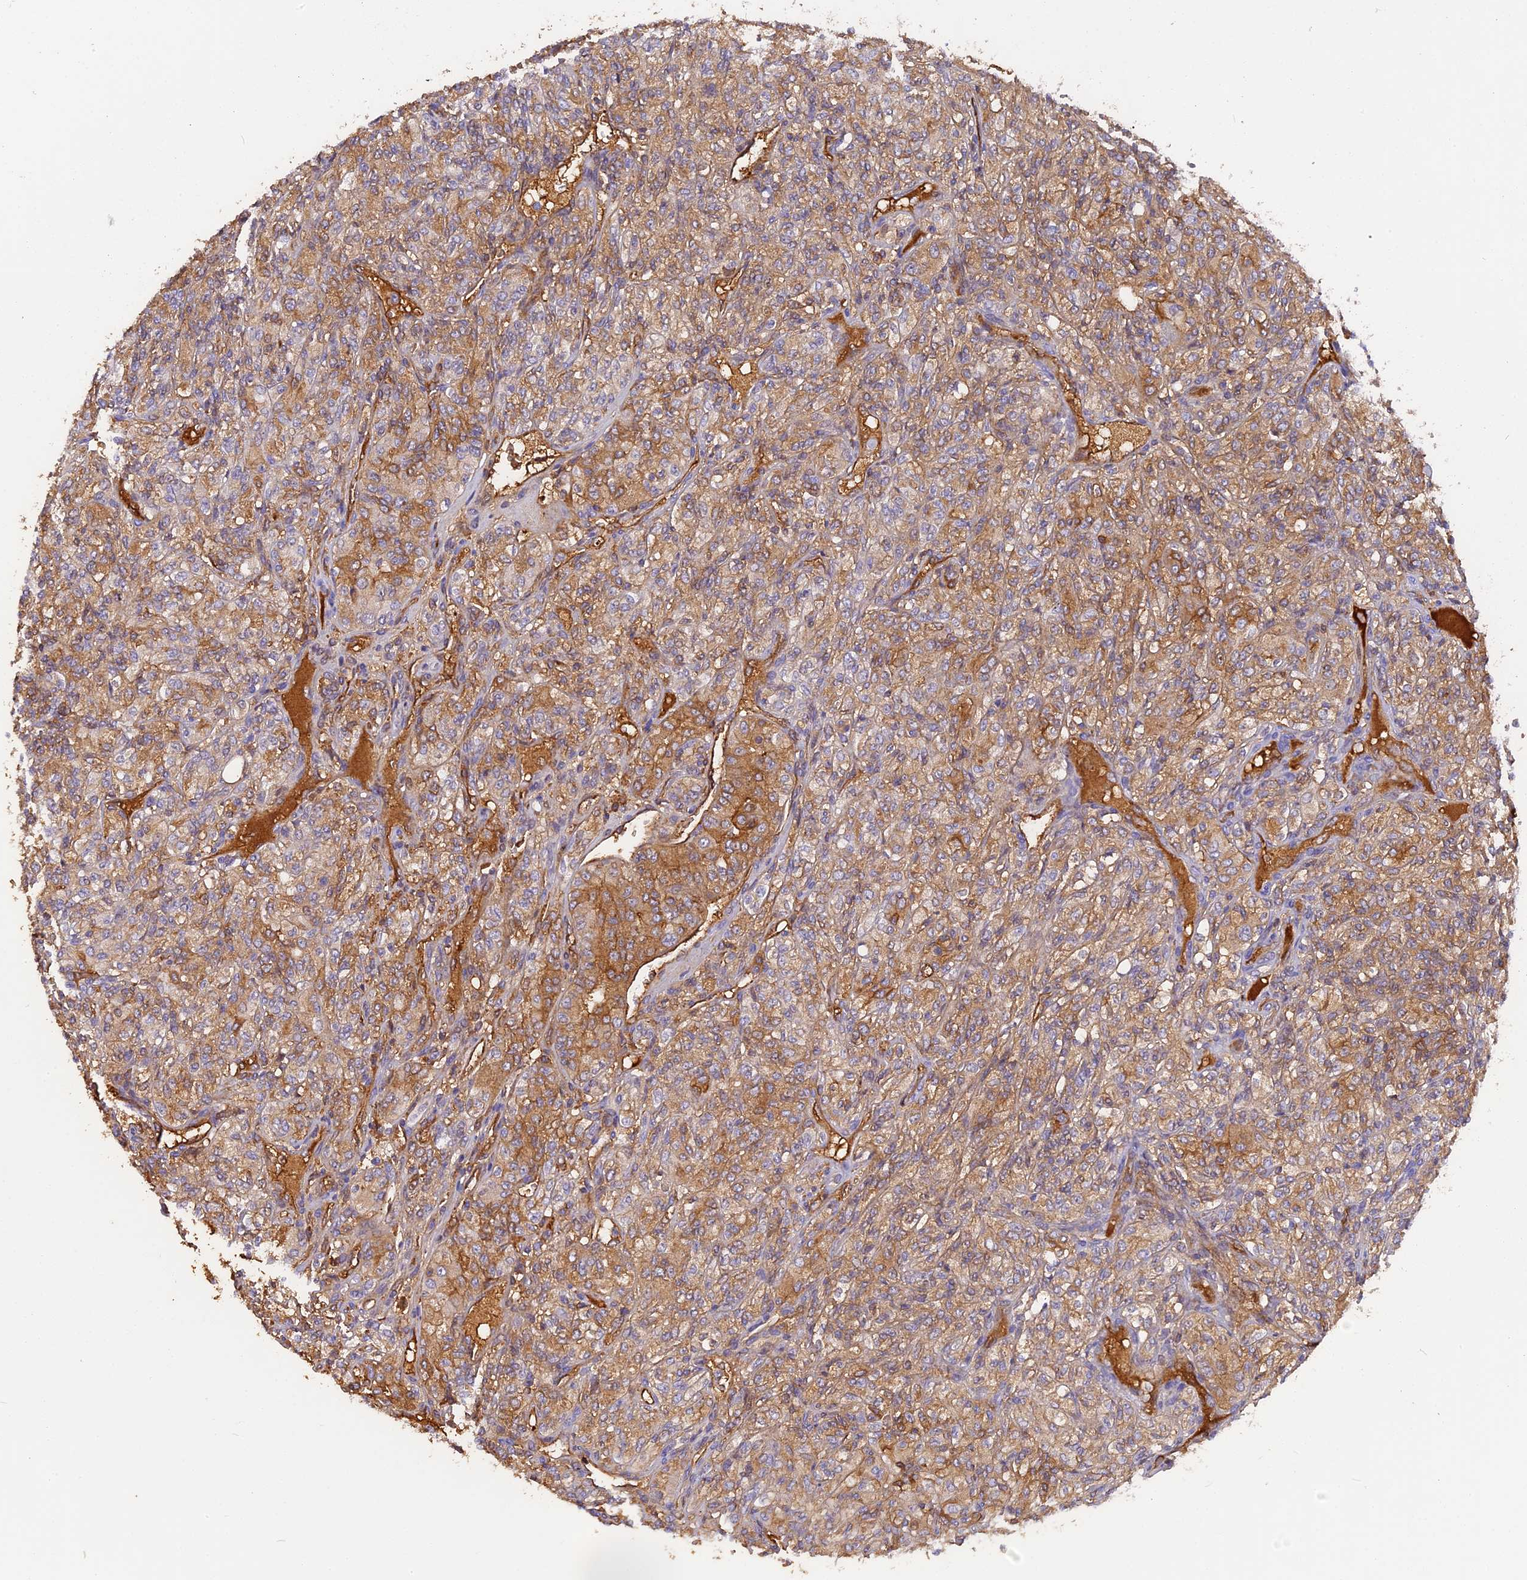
{"staining": {"intensity": "moderate", "quantity": ">75%", "location": "cytoplasmic/membranous"}, "tissue": "renal cancer", "cell_type": "Tumor cells", "image_type": "cancer", "snomed": [{"axis": "morphology", "description": "Adenocarcinoma, NOS"}, {"axis": "topography", "description": "Kidney"}], "caption": "The histopathology image reveals a brown stain indicating the presence of a protein in the cytoplasmic/membranous of tumor cells in adenocarcinoma (renal). (DAB IHC, brown staining for protein, blue staining for nuclei).", "gene": "PZP", "patient": {"sex": "male", "age": 77}}